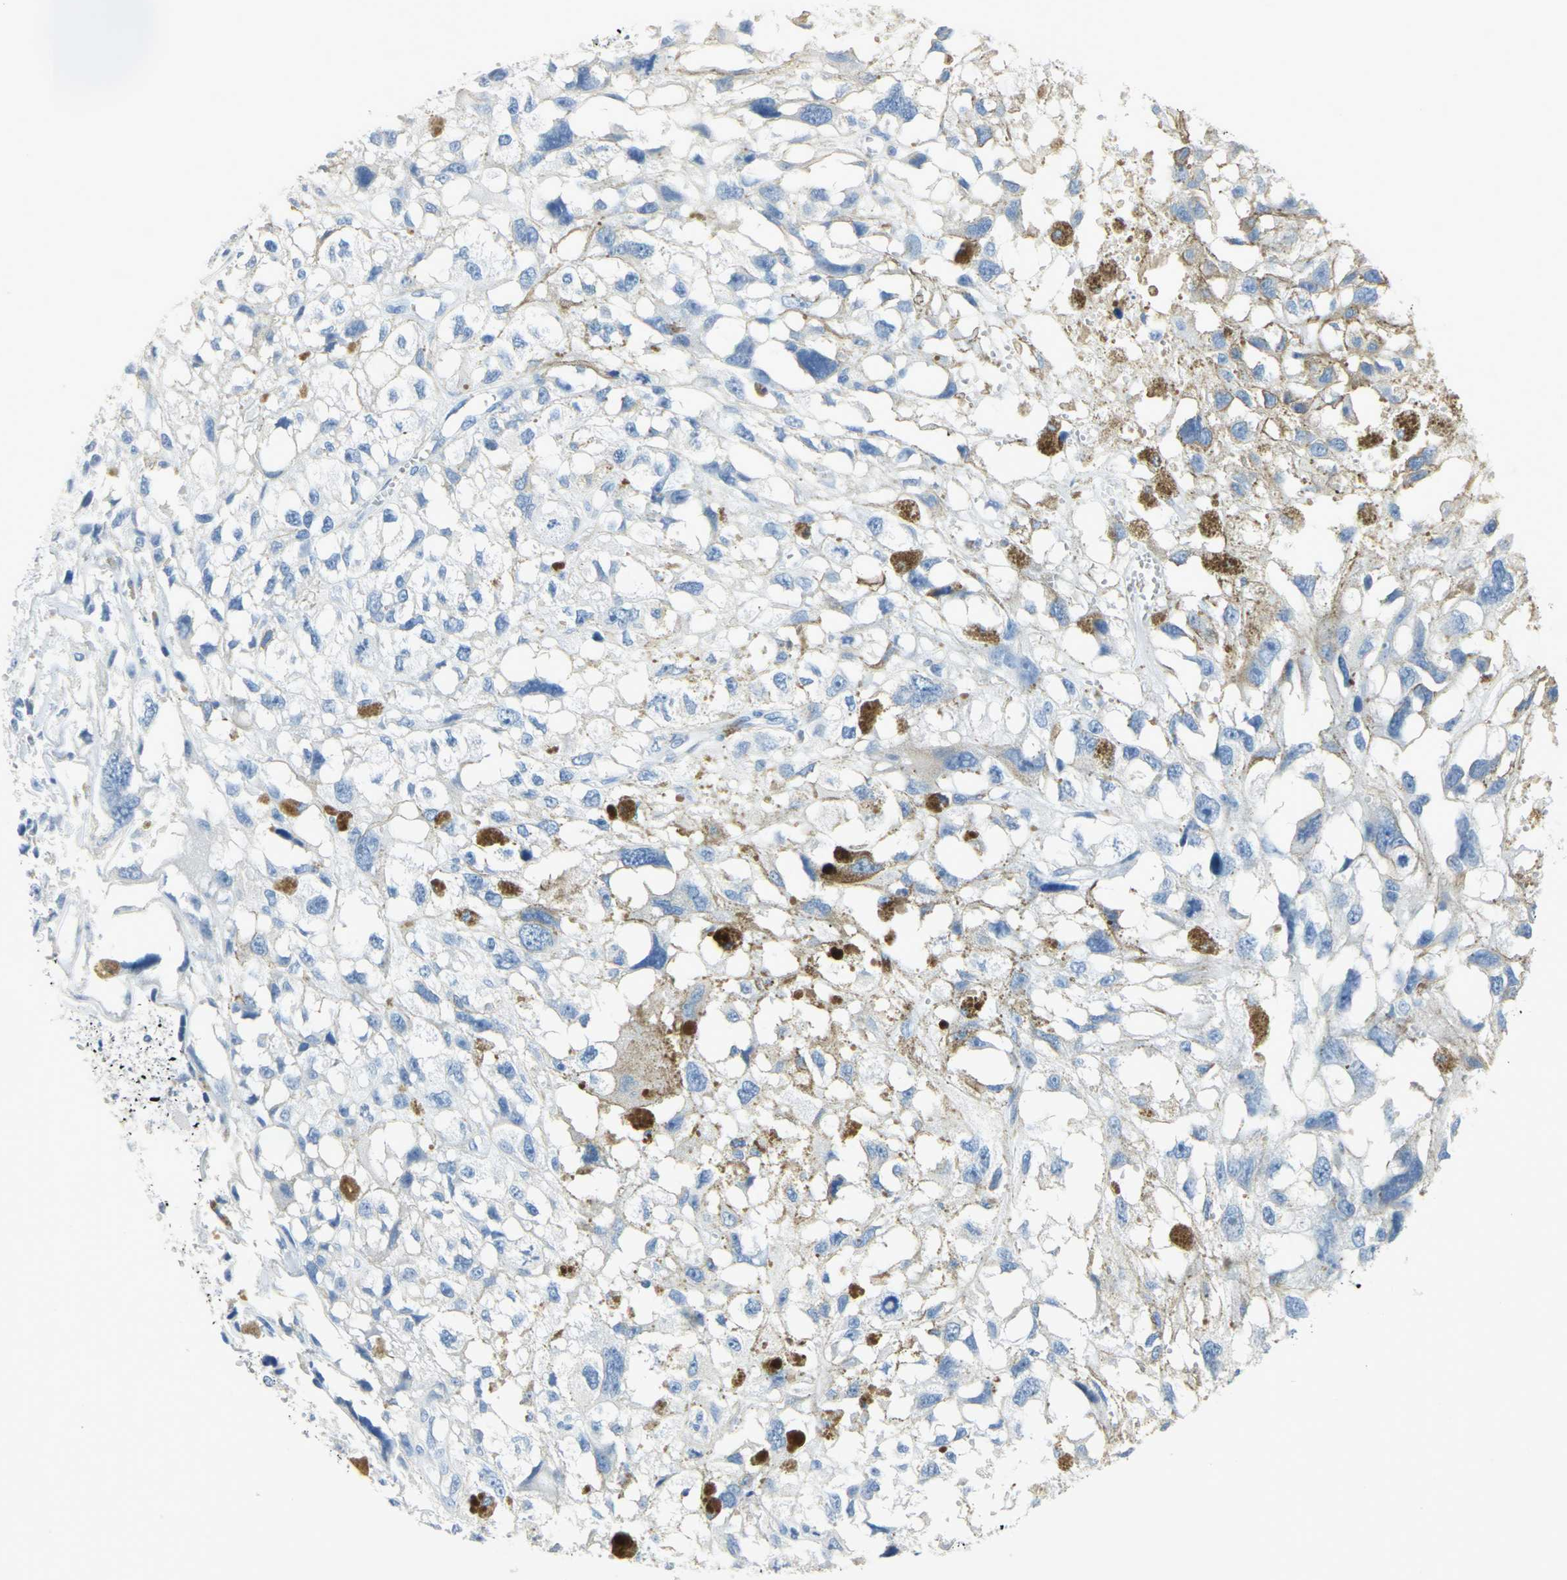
{"staining": {"intensity": "negative", "quantity": "none", "location": "none"}, "tissue": "melanoma", "cell_type": "Tumor cells", "image_type": "cancer", "snomed": [{"axis": "morphology", "description": "Malignant melanoma, Metastatic site"}, {"axis": "topography", "description": "Lymph node"}], "caption": "Tumor cells show no significant staining in malignant melanoma (metastatic site).", "gene": "CA3", "patient": {"sex": "male", "age": 59}}